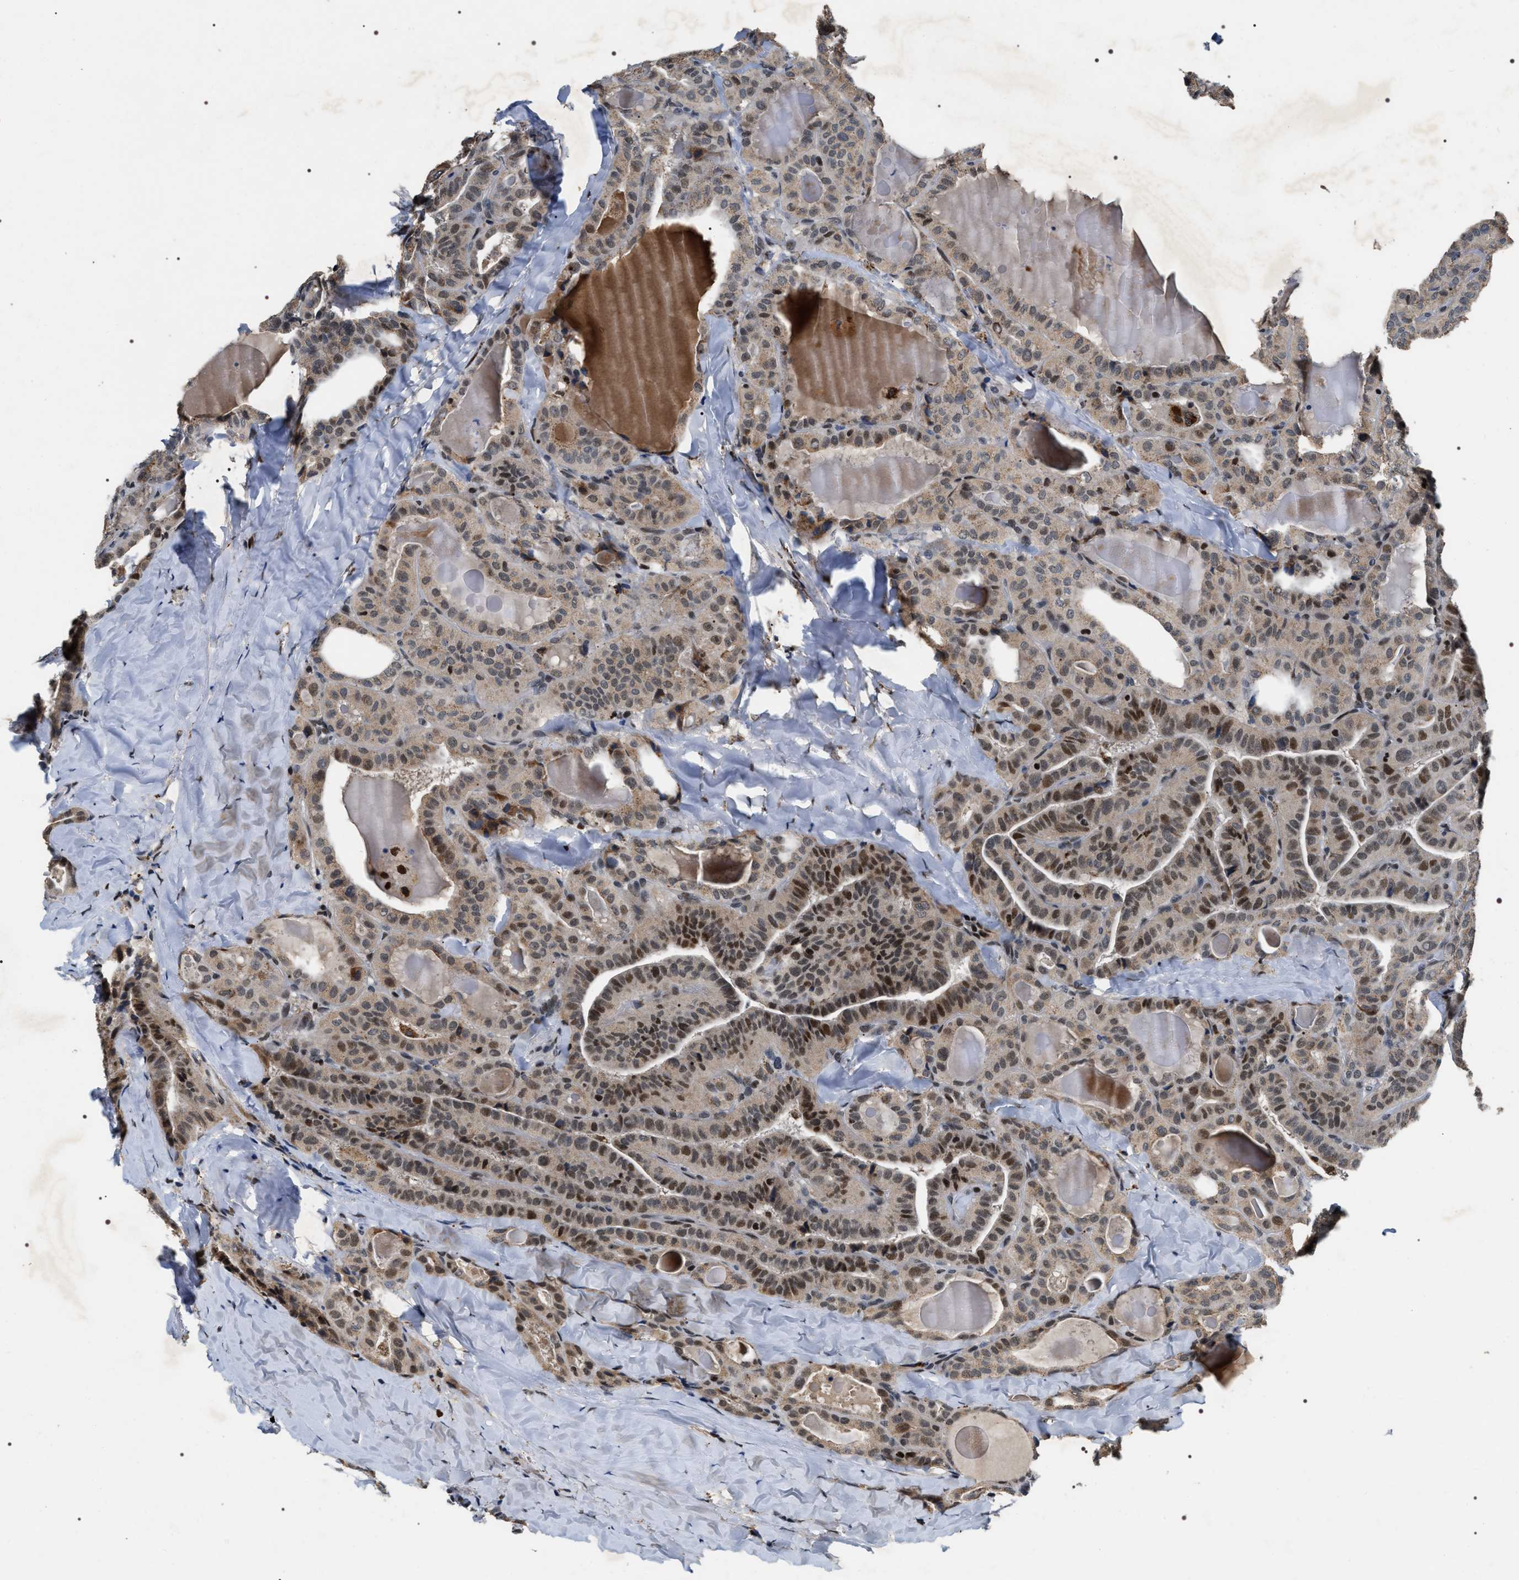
{"staining": {"intensity": "moderate", "quantity": ">75%", "location": "cytoplasmic/membranous,nuclear"}, "tissue": "thyroid cancer", "cell_type": "Tumor cells", "image_type": "cancer", "snomed": [{"axis": "morphology", "description": "Papillary adenocarcinoma, NOS"}, {"axis": "topography", "description": "Thyroid gland"}], "caption": "Immunohistochemistry photomicrograph of neoplastic tissue: papillary adenocarcinoma (thyroid) stained using IHC demonstrates medium levels of moderate protein expression localized specifically in the cytoplasmic/membranous and nuclear of tumor cells, appearing as a cytoplasmic/membranous and nuclear brown color.", "gene": "C7orf25", "patient": {"sex": "male", "age": 77}}